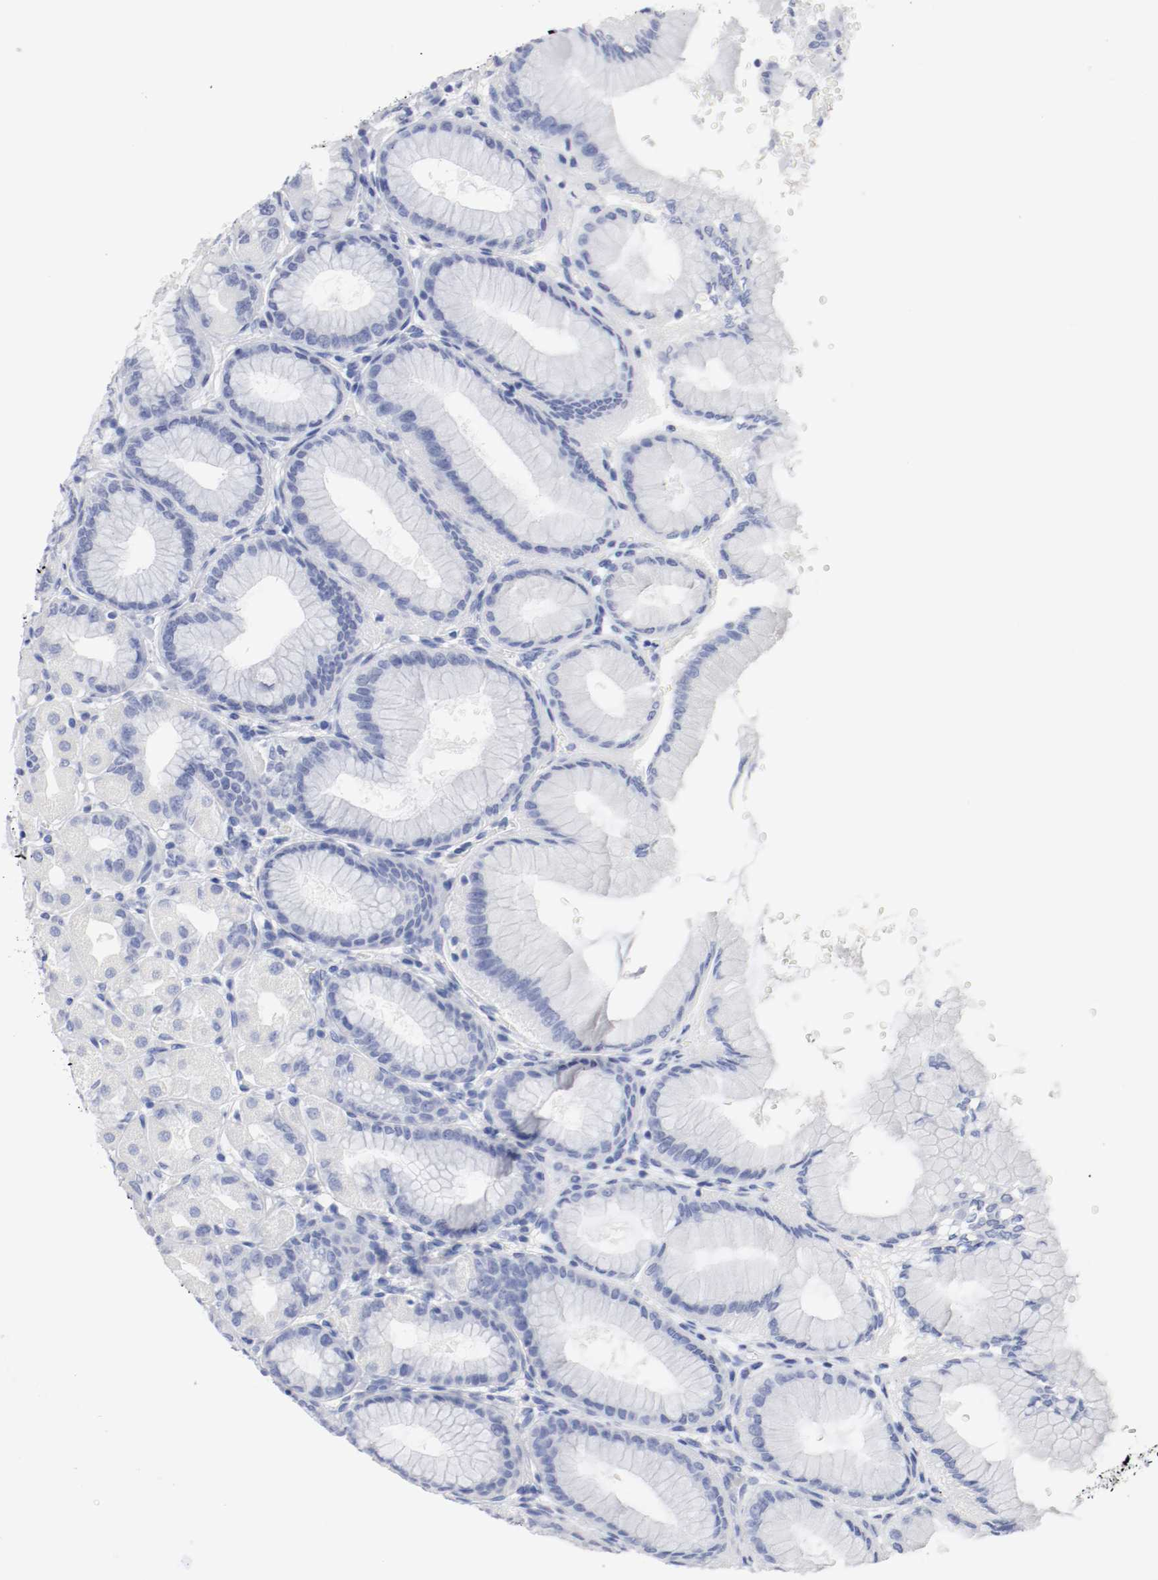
{"staining": {"intensity": "negative", "quantity": "none", "location": "none"}, "tissue": "stomach", "cell_type": "Glandular cells", "image_type": "normal", "snomed": [{"axis": "morphology", "description": "Normal tissue, NOS"}, {"axis": "topography", "description": "Stomach, upper"}], "caption": "This histopathology image is of unremarkable stomach stained with immunohistochemistry (IHC) to label a protein in brown with the nuclei are counter-stained blue. There is no positivity in glandular cells.", "gene": "GAD1", "patient": {"sex": "female", "age": 56}}